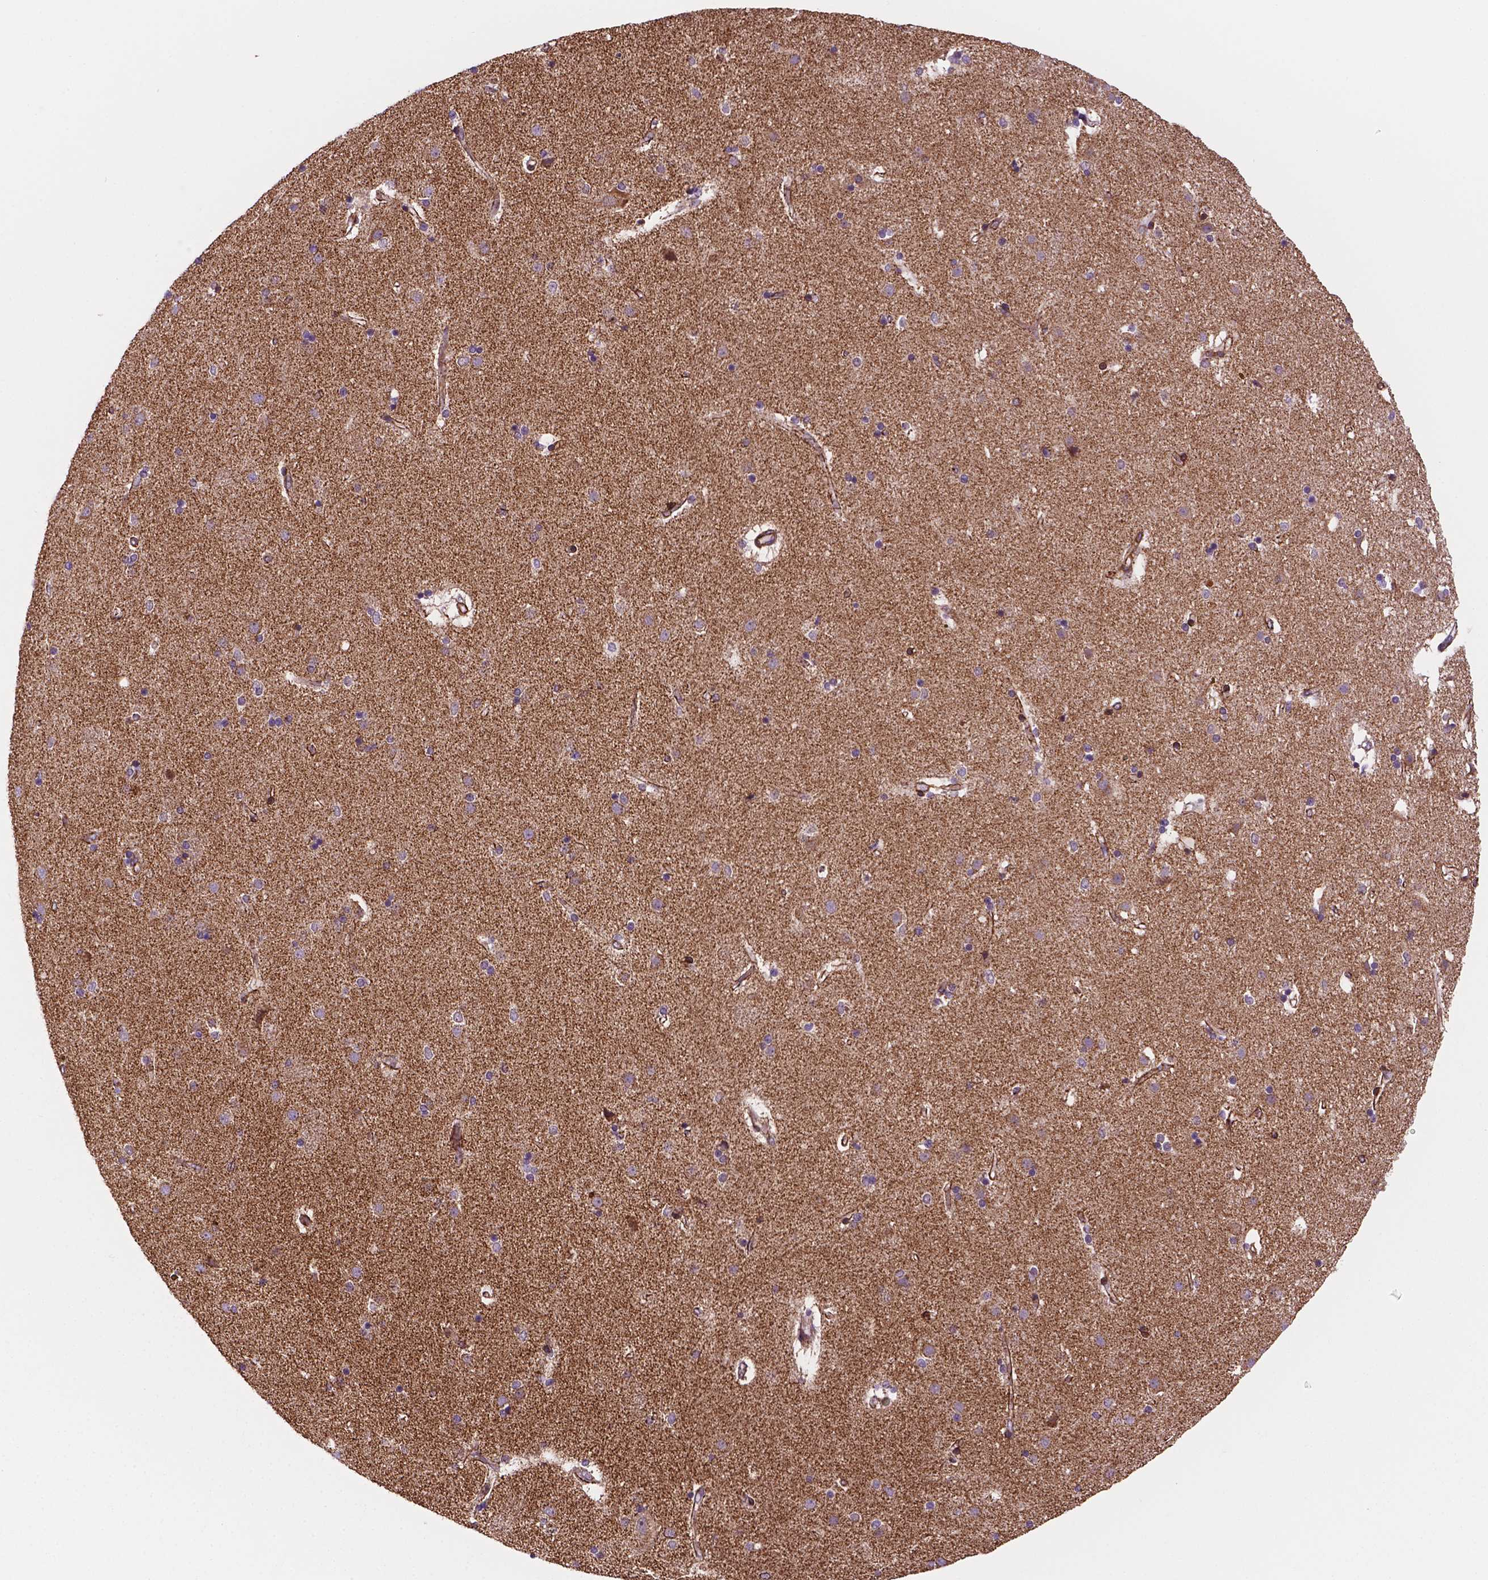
{"staining": {"intensity": "weak", "quantity": "25%-75%", "location": "cytoplasmic/membranous"}, "tissue": "caudate", "cell_type": "Glial cells", "image_type": "normal", "snomed": [{"axis": "morphology", "description": "Normal tissue, NOS"}, {"axis": "topography", "description": "Lateral ventricle wall"}], "caption": "Immunohistochemical staining of unremarkable human caudate exhibits low levels of weak cytoplasmic/membranous staining in approximately 25%-75% of glial cells.", "gene": "GEMIN4", "patient": {"sex": "female", "age": 71}}